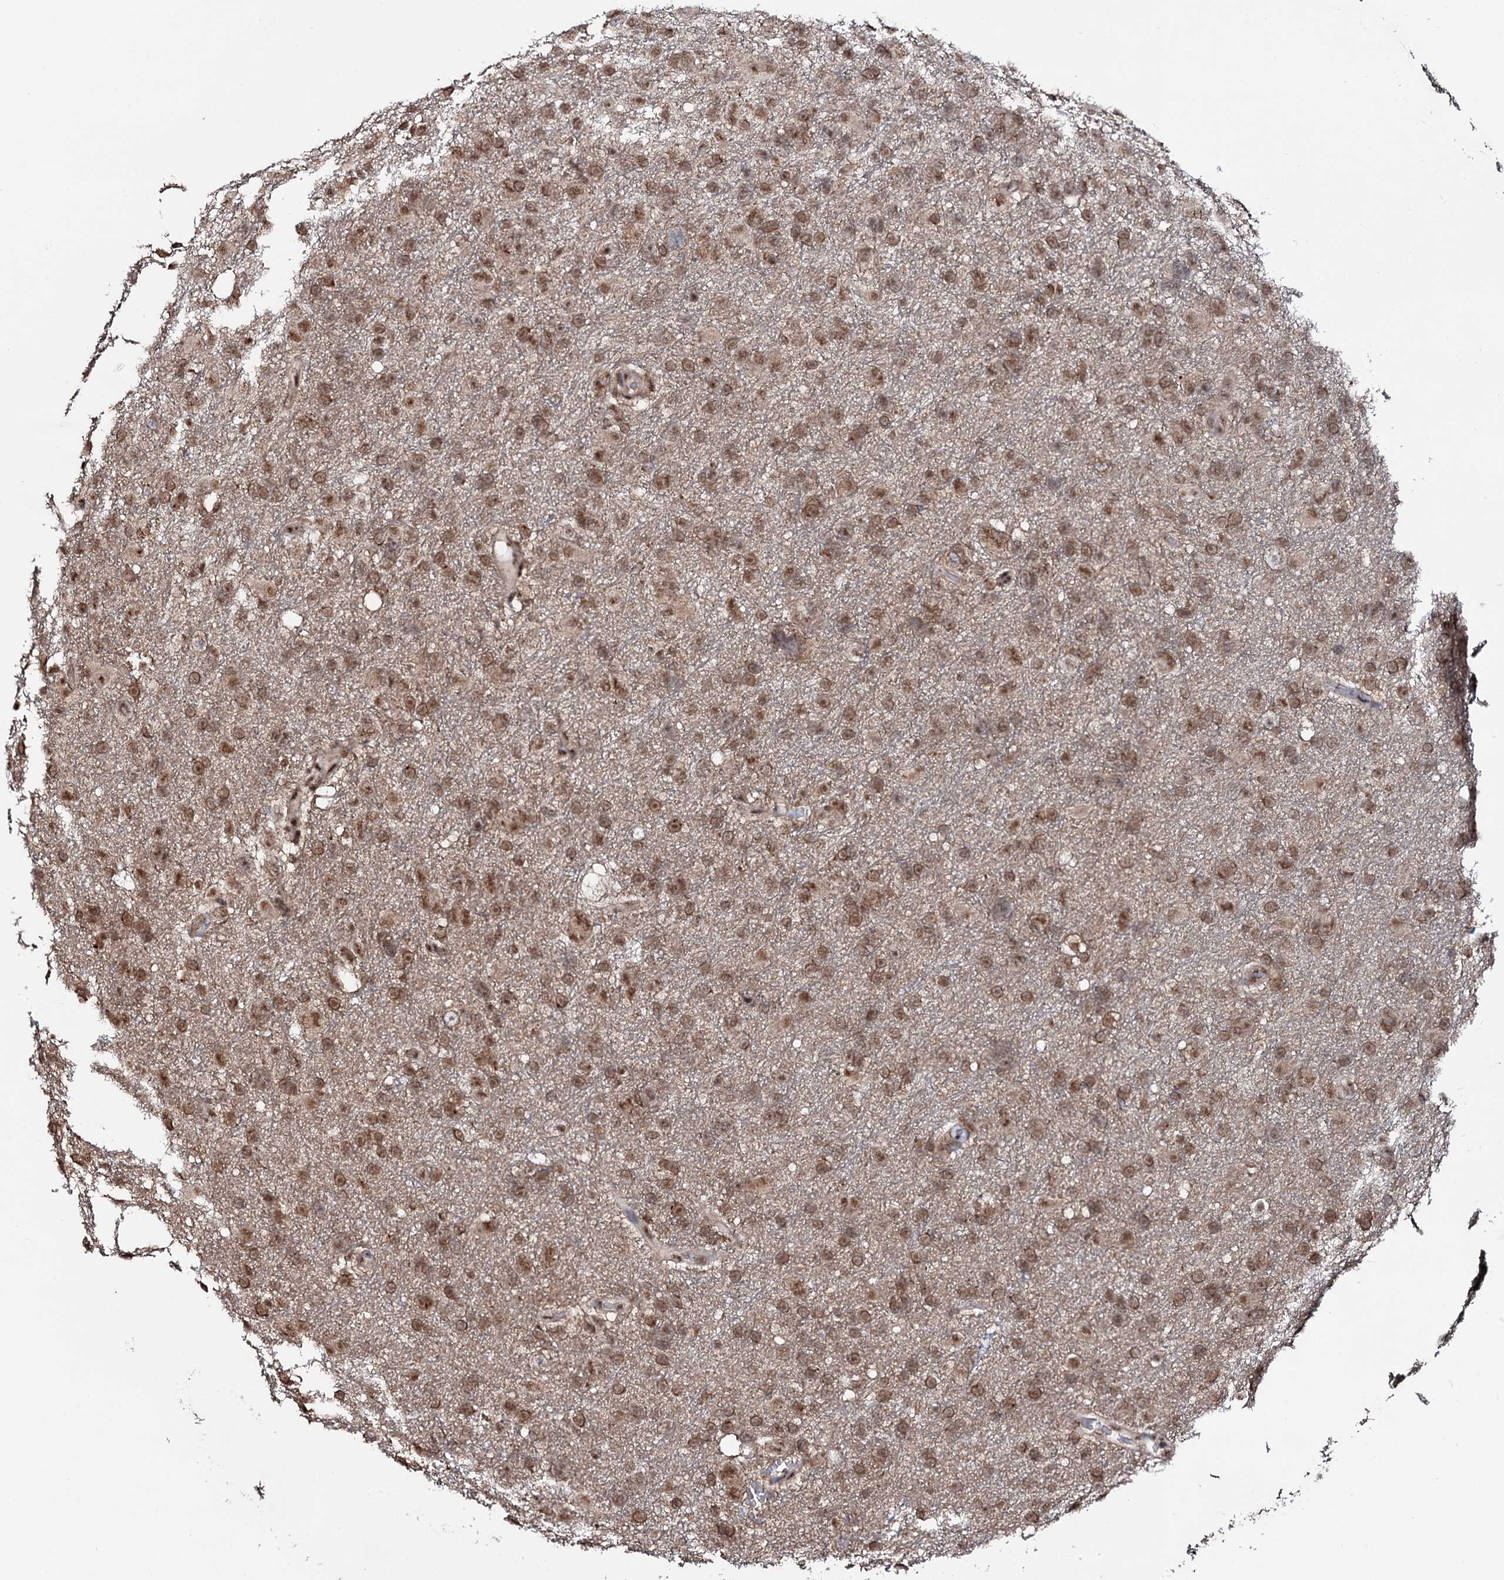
{"staining": {"intensity": "moderate", "quantity": ">75%", "location": "cytoplasmic/membranous,nuclear"}, "tissue": "glioma", "cell_type": "Tumor cells", "image_type": "cancer", "snomed": [{"axis": "morphology", "description": "Glioma, malignant, High grade"}, {"axis": "topography", "description": "Brain"}], "caption": "High-magnification brightfield microscopy of malignant high-grade glioma stained with DAB (brown) and counterstained with hematoxylin (blue). tumor cells exhibit moderate cytoplasmic/membranous and nuclear positivity is appreciated in about>75% of cells. (DAB IHC with brightfield microscopy, high magnification).", "gene": "COG6", "patient": {"sex": "male", "age": 61}}